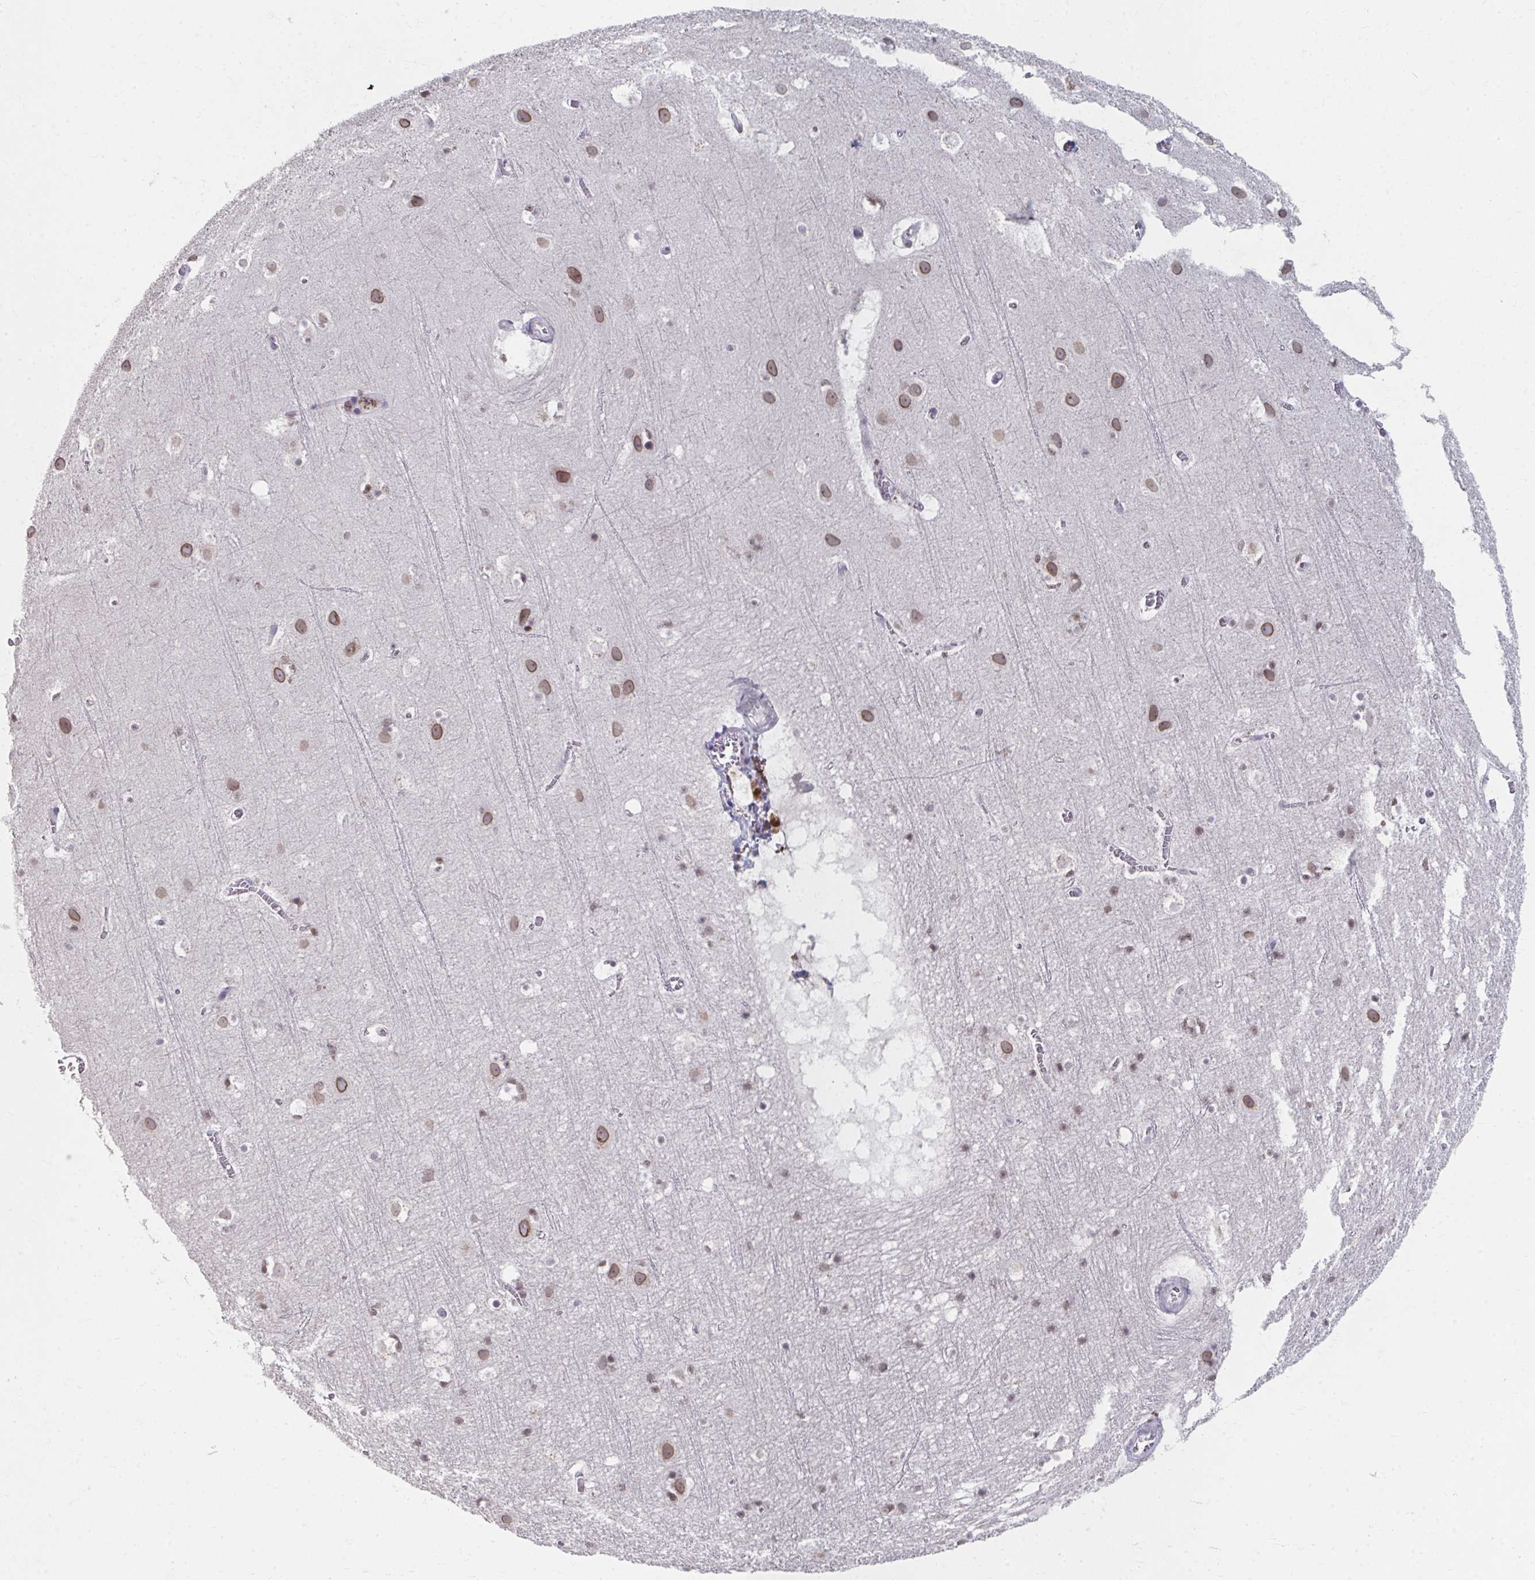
{"staining": {"intensity": "negative", "quantity": "none", "location": "none"}, "tissue": "cerebral cortex", "cell_type": "Endothelial cells", "image_type": "normal", "snomed": [{"axis": "morphology", "description": "Normal tissue, NOS"}, {"axis": "topography", "description": "Cerebral cortex"}], "caption": "Histopathology image shows no significant protein staining in endothelial cells of benign cerebral cortex.", "gene": "NUP133", "patient": {"sex": "female", "age": 42}}